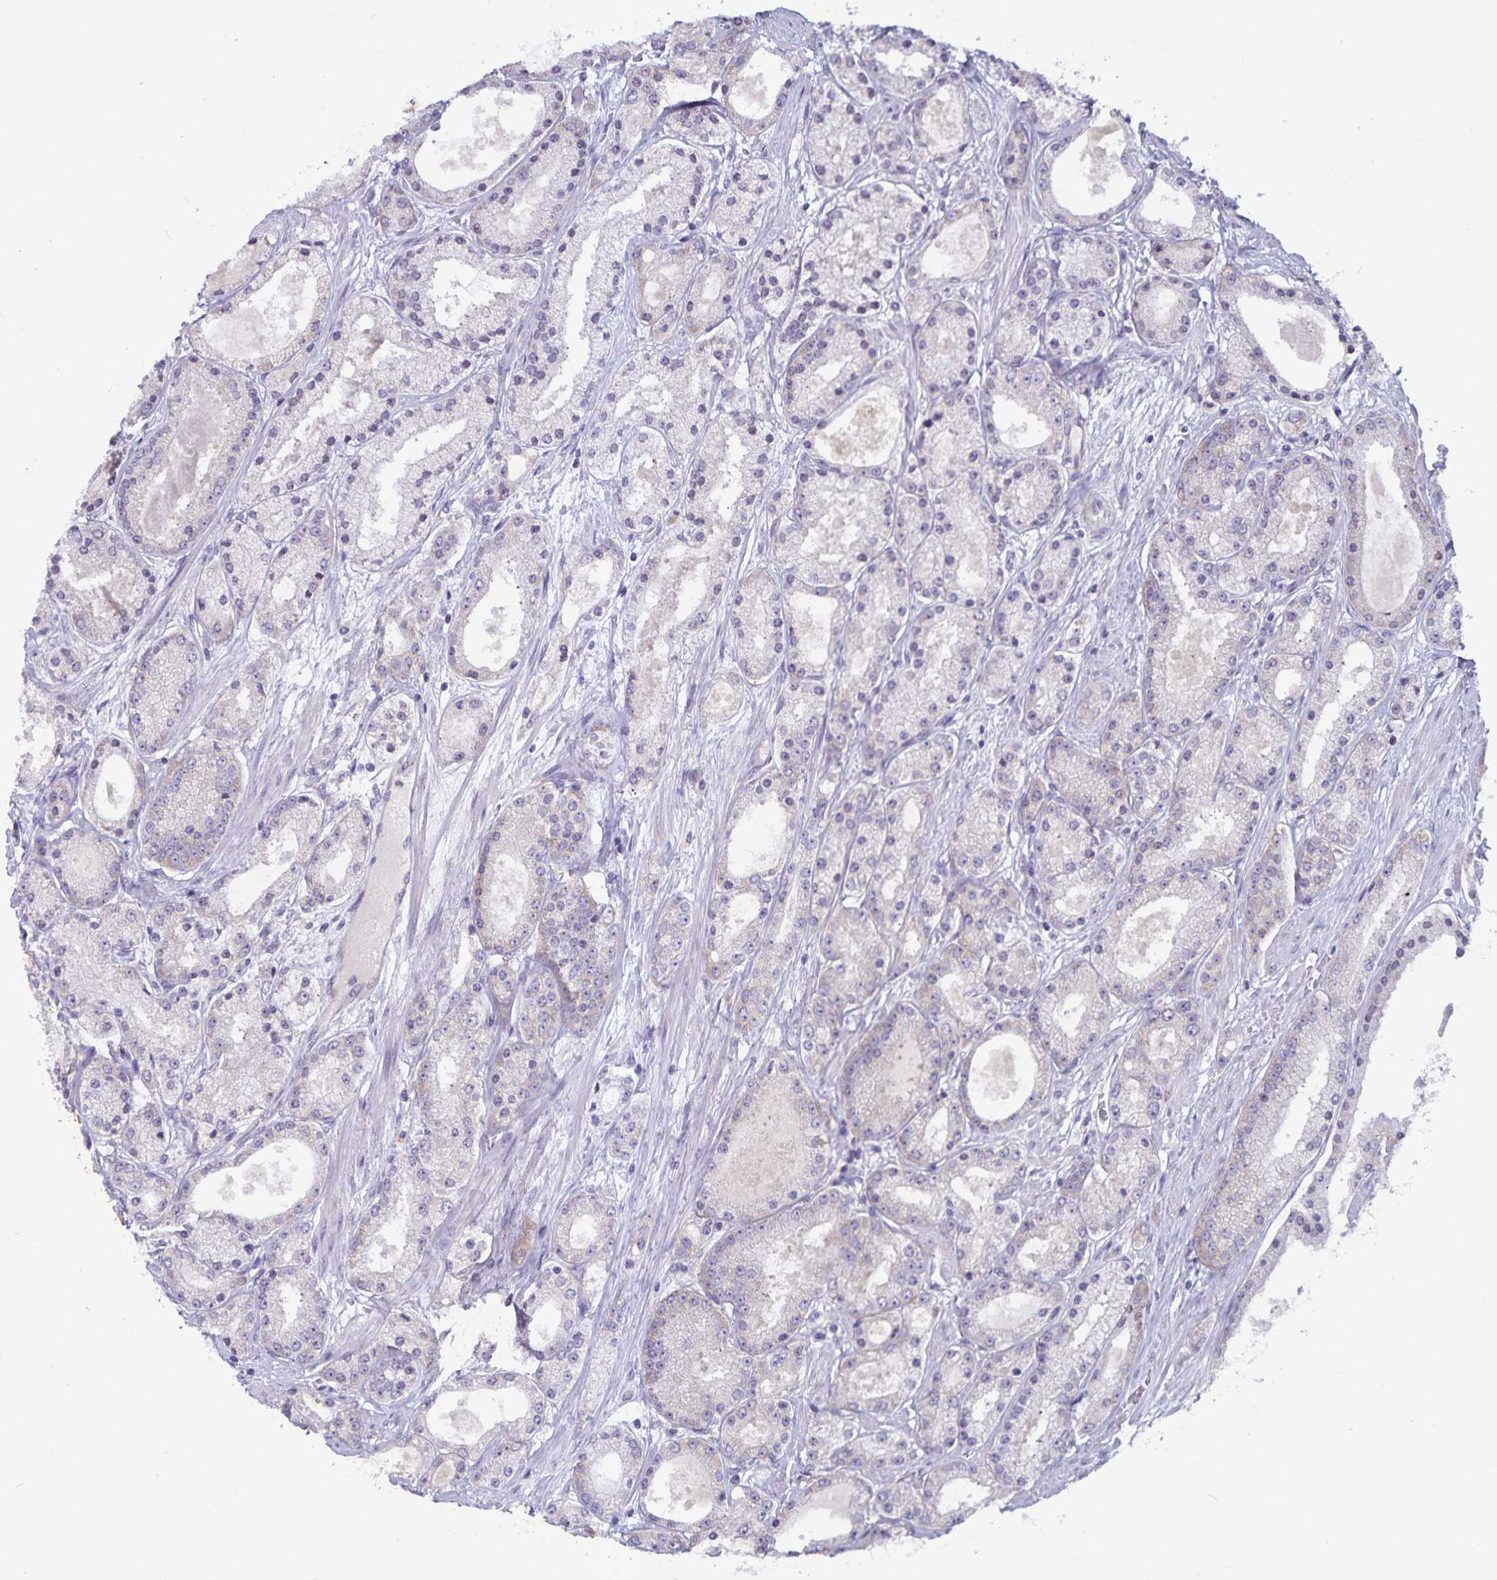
{"staining": {"intensity": "weak", "quantity": "<25%", "location": "cytoplasmic/membranous,nuclear"}, "tissue": "prostate cancer", "cell_type": "Tumor cells", "image_type": "cancer", "snomed": [{"axis": "morphology", "description": "Adenocarcinoma, High grade"}, {"axis": "topography", "description": "Prostate"}], "caption": "This is an immunohistochemistry (IHC) photomicrograph of prostate cancer. There is no expression in tumor cells.", "gene": "FAM120A", "patient": {"sex": "male", "age": 67}}